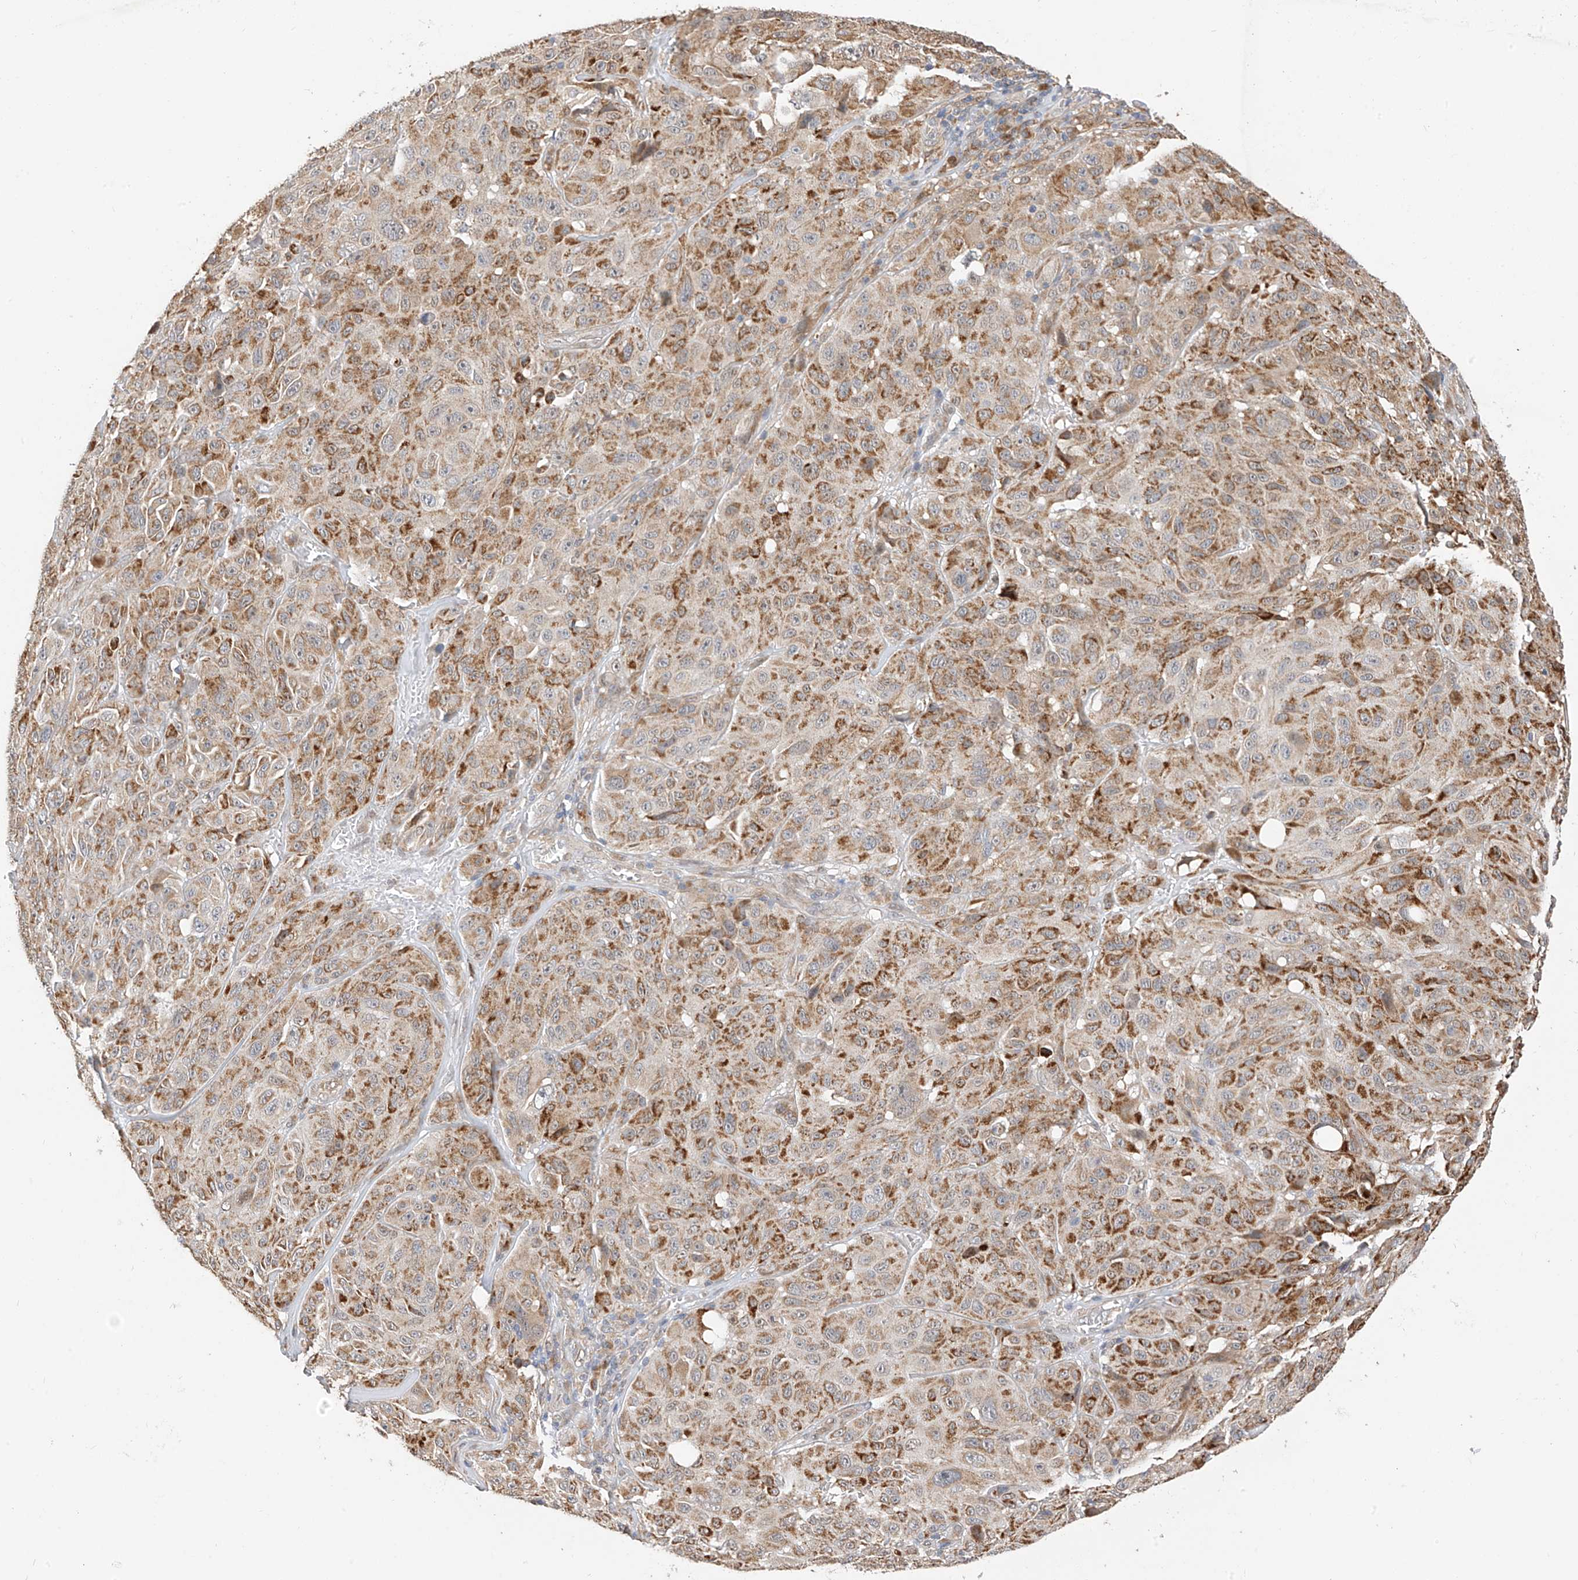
{"staining": {"intensity": "moderate", "quantity": ">75%", "location": "cytoplasmic/membranous"}, "tissue": "melanoma", "cell_type": "Tumor cells", "image_type": "cancer", "snomed": [{"axis": "morphology", "description": "Malignant melanoma, NOS"}, {"axis": "topography", "description": "Skin"}], "caption": "Malignant melanoma stained with a brown dye displays moderate cytoplasmic/membranous positive positivity in approximately >75% of tumor cells.", "gene": "PPA2", "patient": {"sex": "male", "age": 66}}